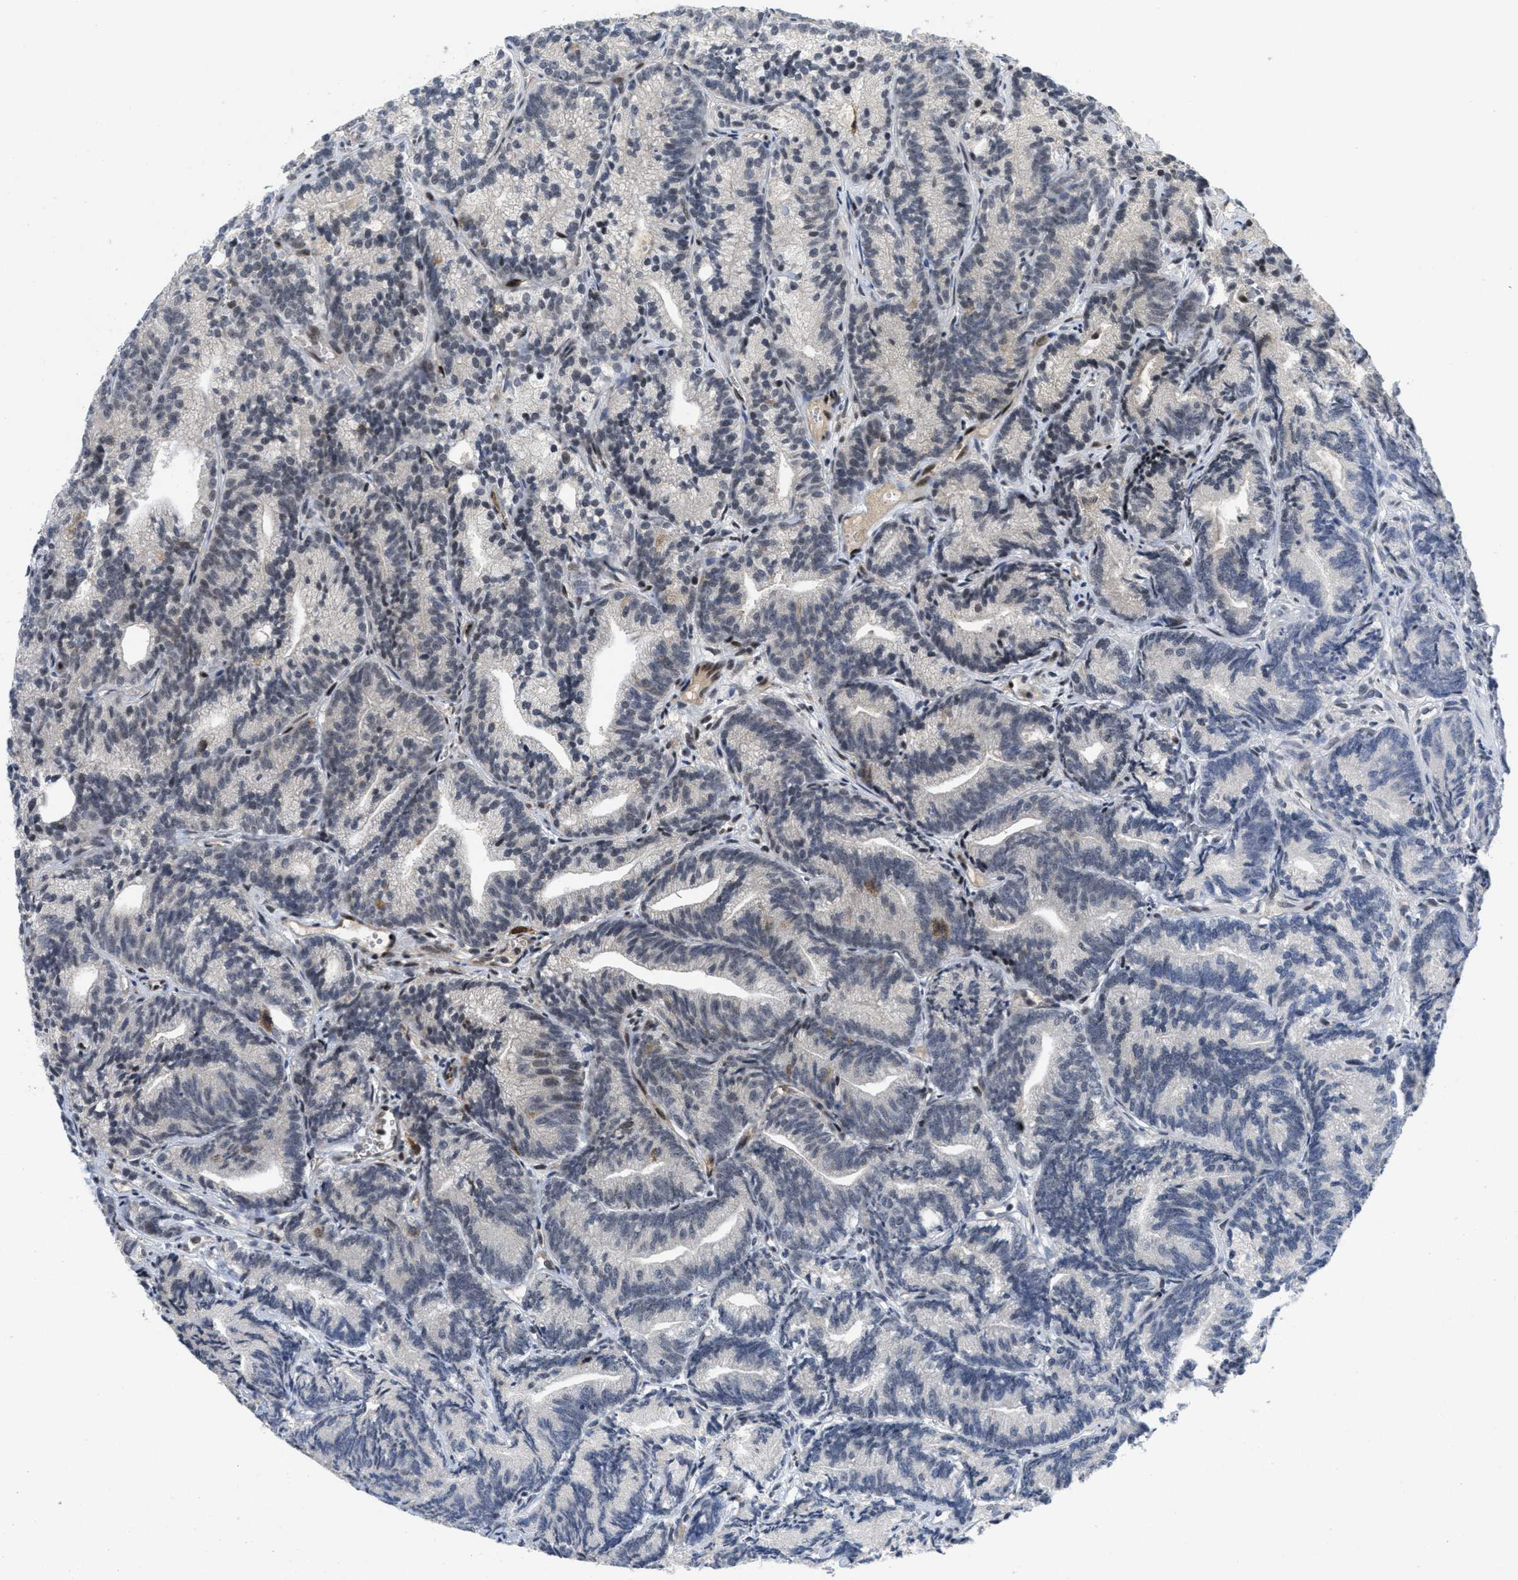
{"staining": {"intensity": "weak", "quantity": "<25%", "location": "nuclear"}, "tissue": "prostate cancer", "cell_type": "Tumor cells", "image_type": "cancer", "snomed": [{"axis": "morphology", "description": "Adenocarcinoma, Low grade"}, {"axis": "topography", "description": "Prostate"}], "caption": "Immunohistochemistry photomicrograph of prostate cancer stained for a protein (brown), which demonstrates no staining in tumor cells.", "gene": "HIF1A", "patient": {"sex": "male", "age": 89}}